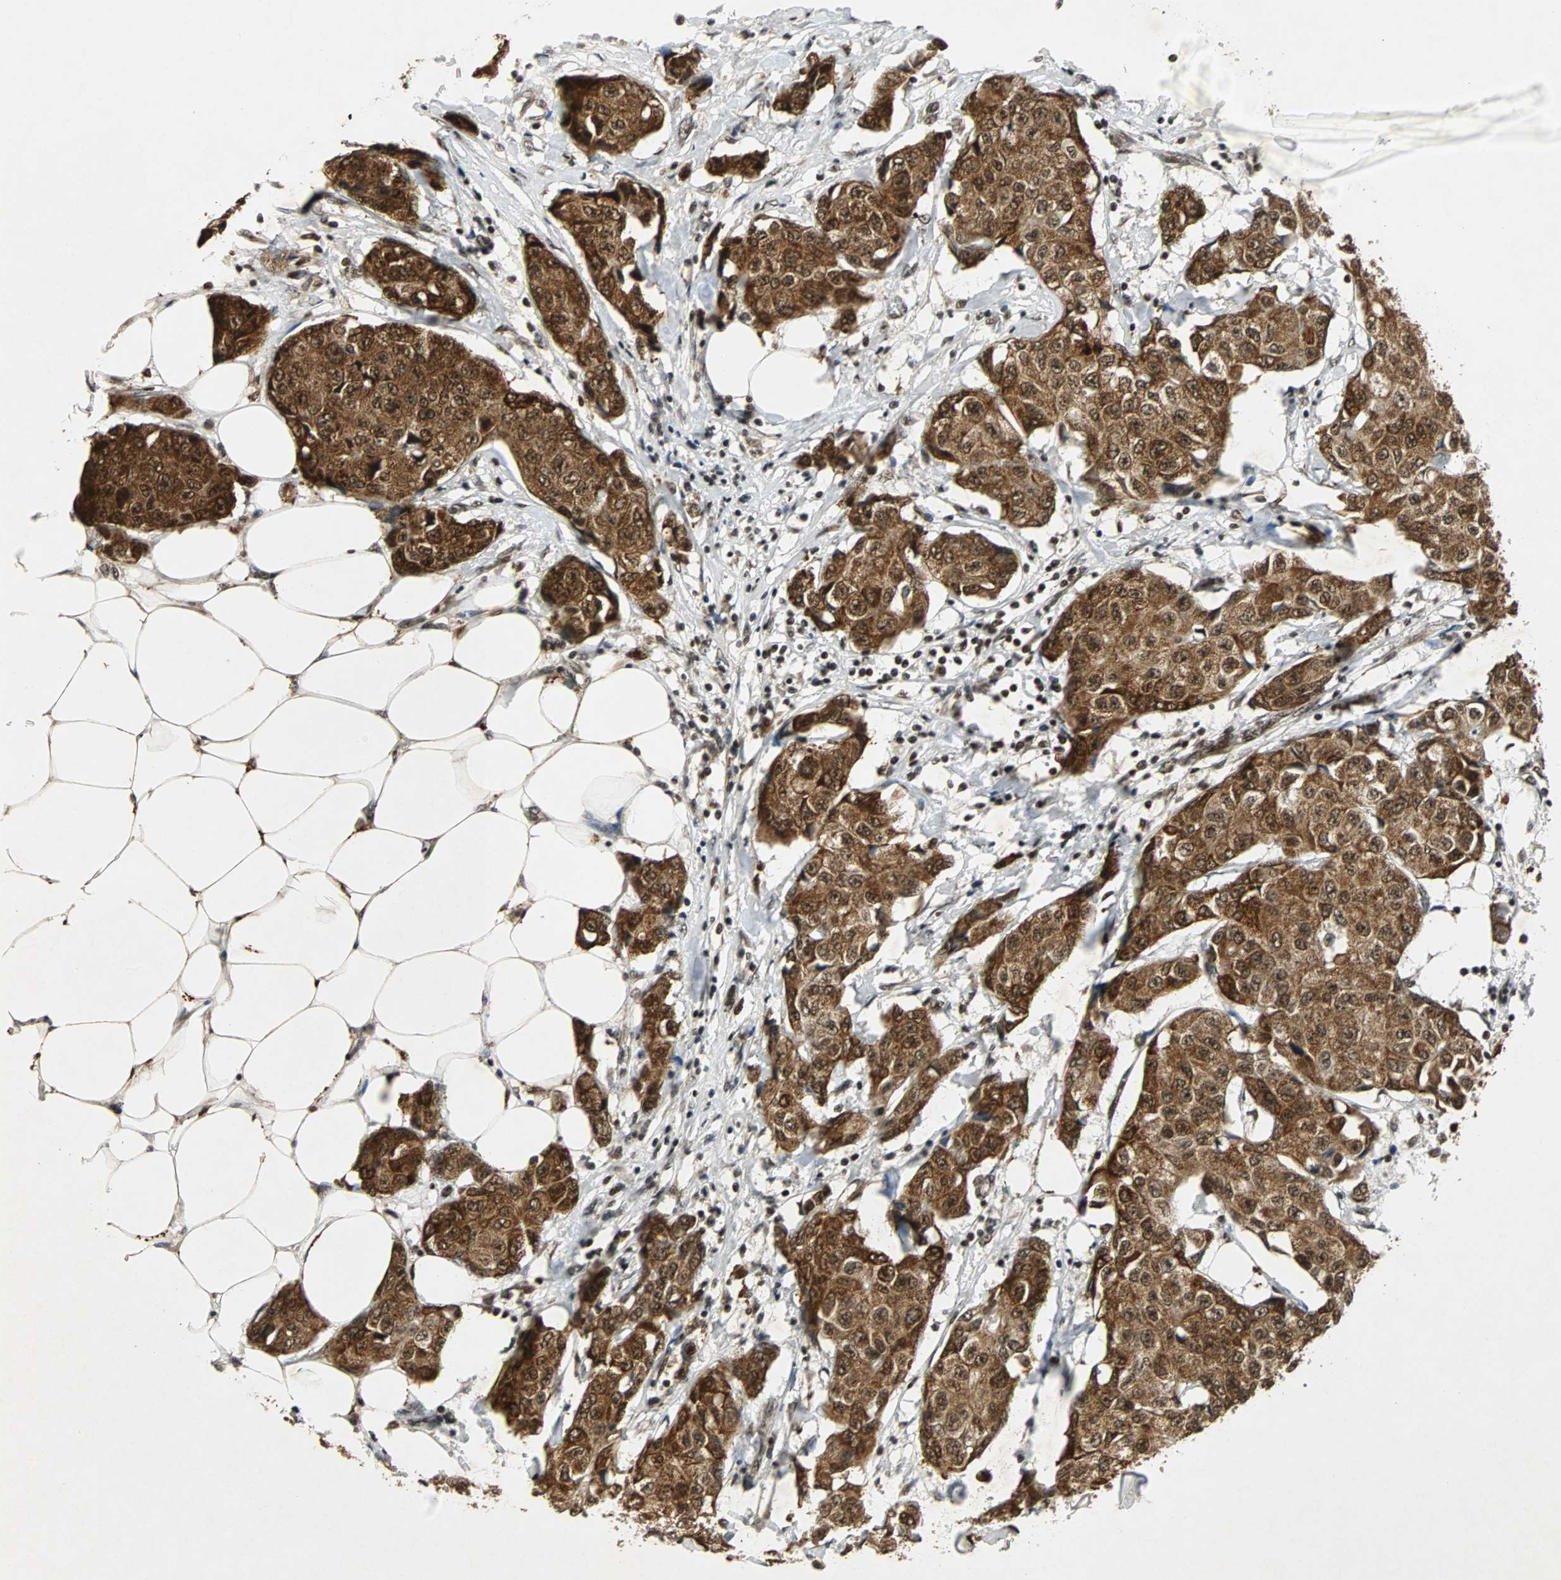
{"staining": {"intensity": "strong", "quantity": ">75%", "location": "cytoplasmic/membranous,nuclear"}, "tissue": "breast cancer", "cell_type": "Tumor cells", "image_type": "cancer", "snomed": [{"axis": "morphology", "description": "Duct carcinoma"}, {"axis": "topography", "description": "Breast"}], "caption": "Protein expression analysis of breast cancer (infiltrating ductal carcinoma) shows strong cytoplasmic/membranous and nuclear expression in about >75% of tumor cells.", "gene": "TAF5", "patient": {"sex": "female", "age": 80}}